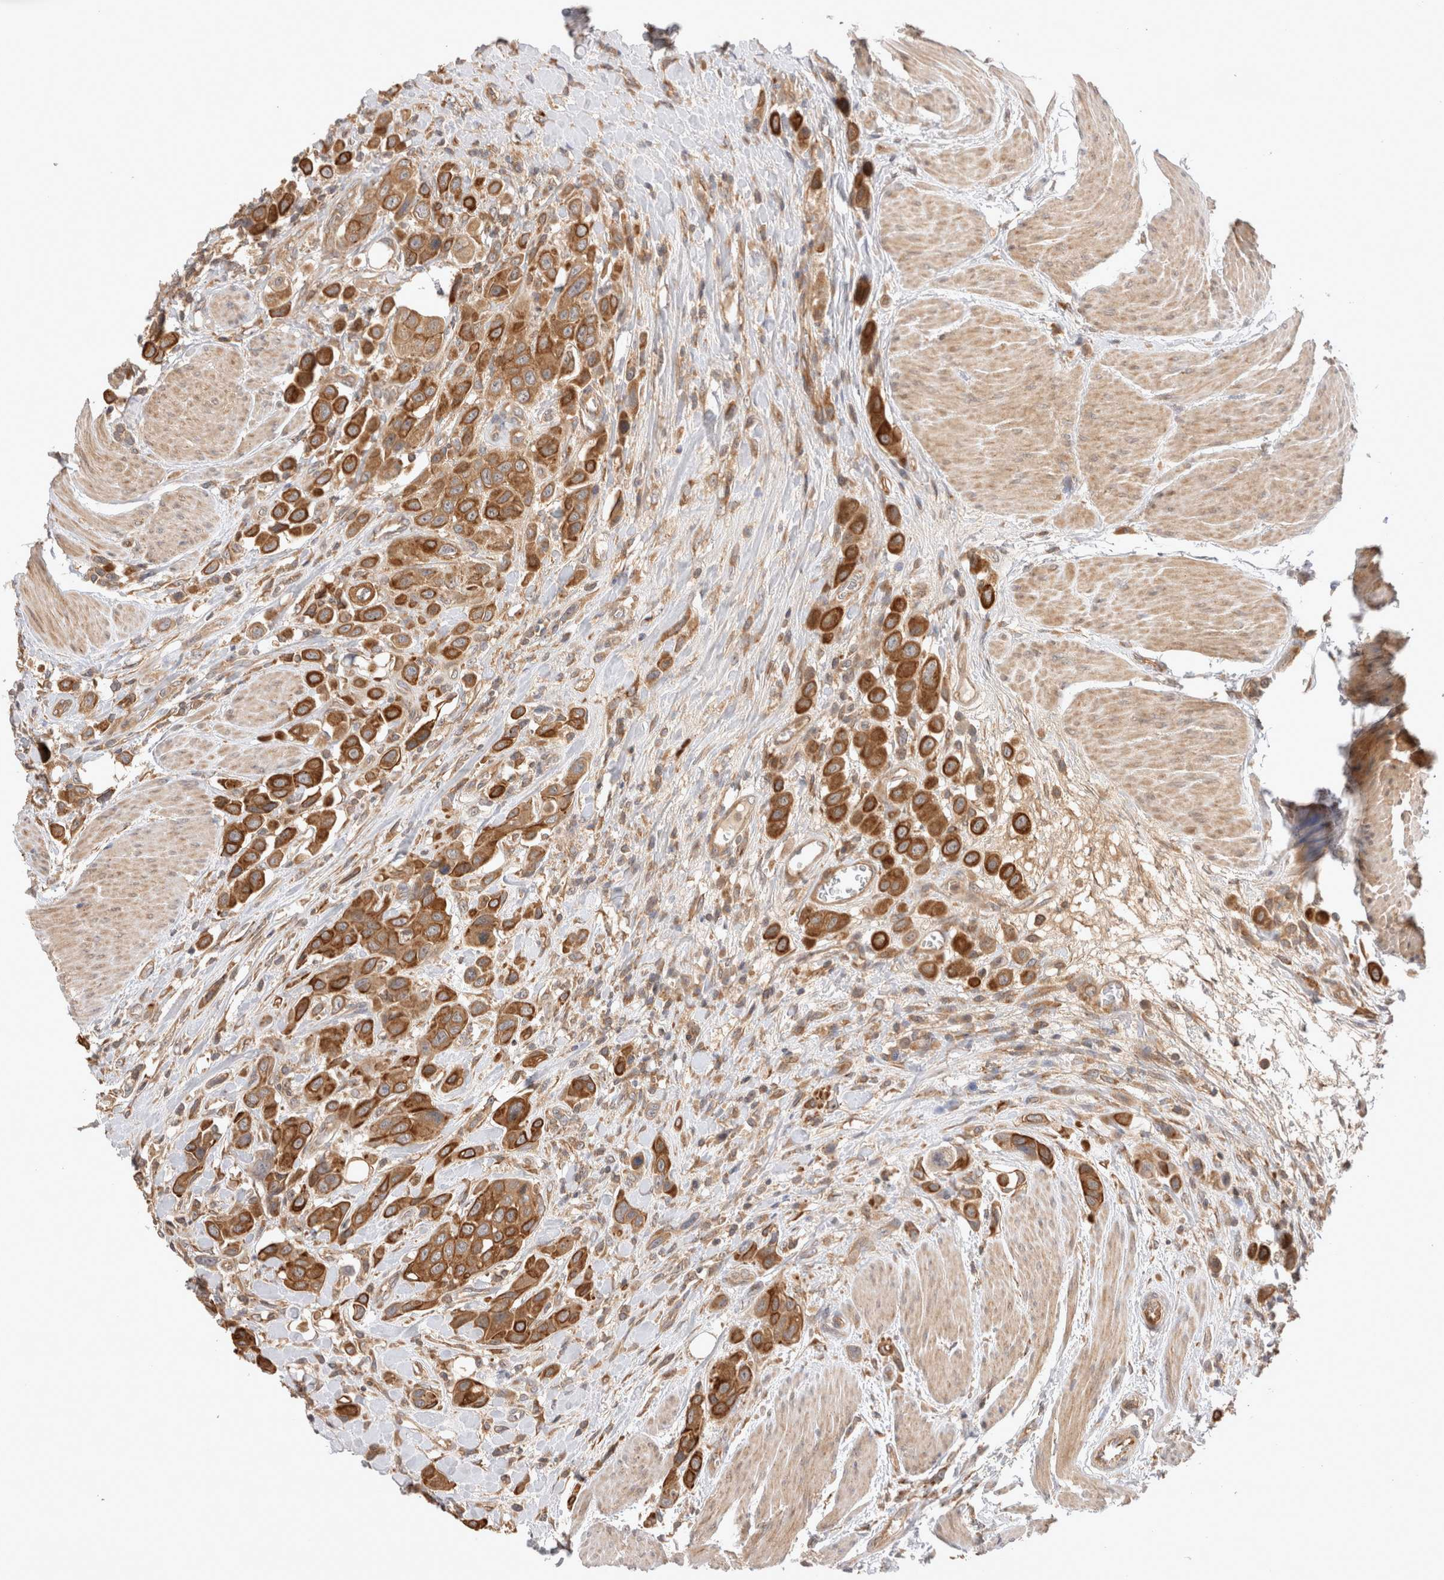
{"staining": {"intensity": "moderate", "quantity": ">75%", "location": "cytoplasmic/membranous"}, "tissue": "urothelial cancer", "cell_type": "Tumor cells", "image_type": "cancer", "snomed": [{"axis": "morphology", "description": "Urothelial carcinoma, High grade"}, {"axis": "topography", "description": "Urinary bladder"}], "caption": "This photomicrograph demonstrates IHC staining of human urothelial carcinoma (high-grade), with medium moderate cytoplasmic/membranous positivity in approximately >75% of tumor cells.", "gene": "VPS28", "patient": {"sex": "male", "age": 50}}